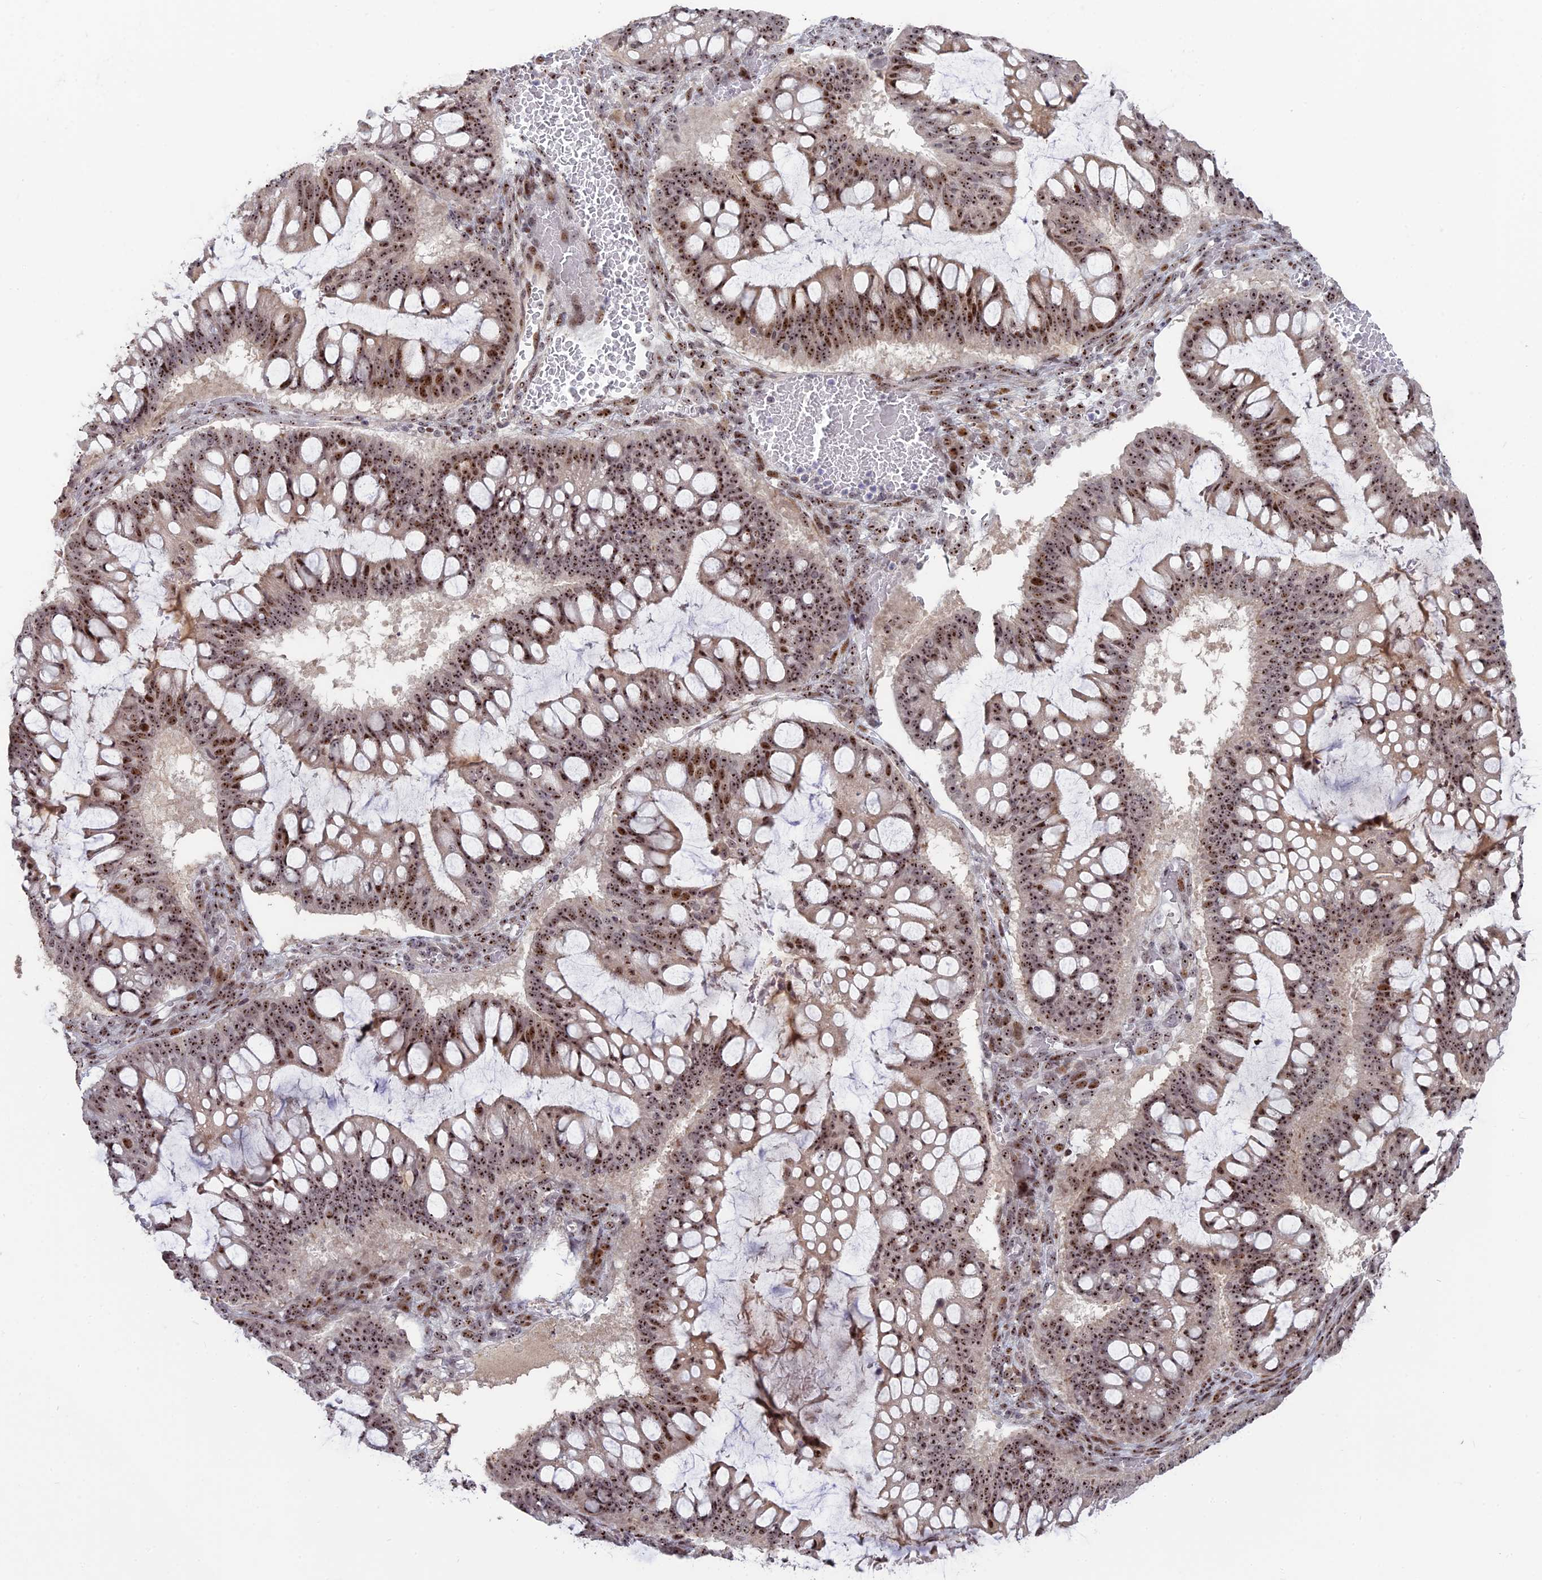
{"staining": {"intensity": "strong", "quantity": ">75%", "location": "nuclear"}, "tissue": "ovarian cancer", "cell_type": "Tumor cells", "image_type": "cancer", "snomed": [{"axis": "morphology", "description": "Cystadenocarcinoma, mucinous, NOS"}, {"axis": "topography", "description": "Ovary"}], "caption": "This is a micrograph of immunohistochemistry staining of ovarian mucinous cystadenocarcinoma, which shows strong positivity in the nuclear of tumor cells.", "gene": "FAM131A", "patient": {"sex": "female", "age": 73}}